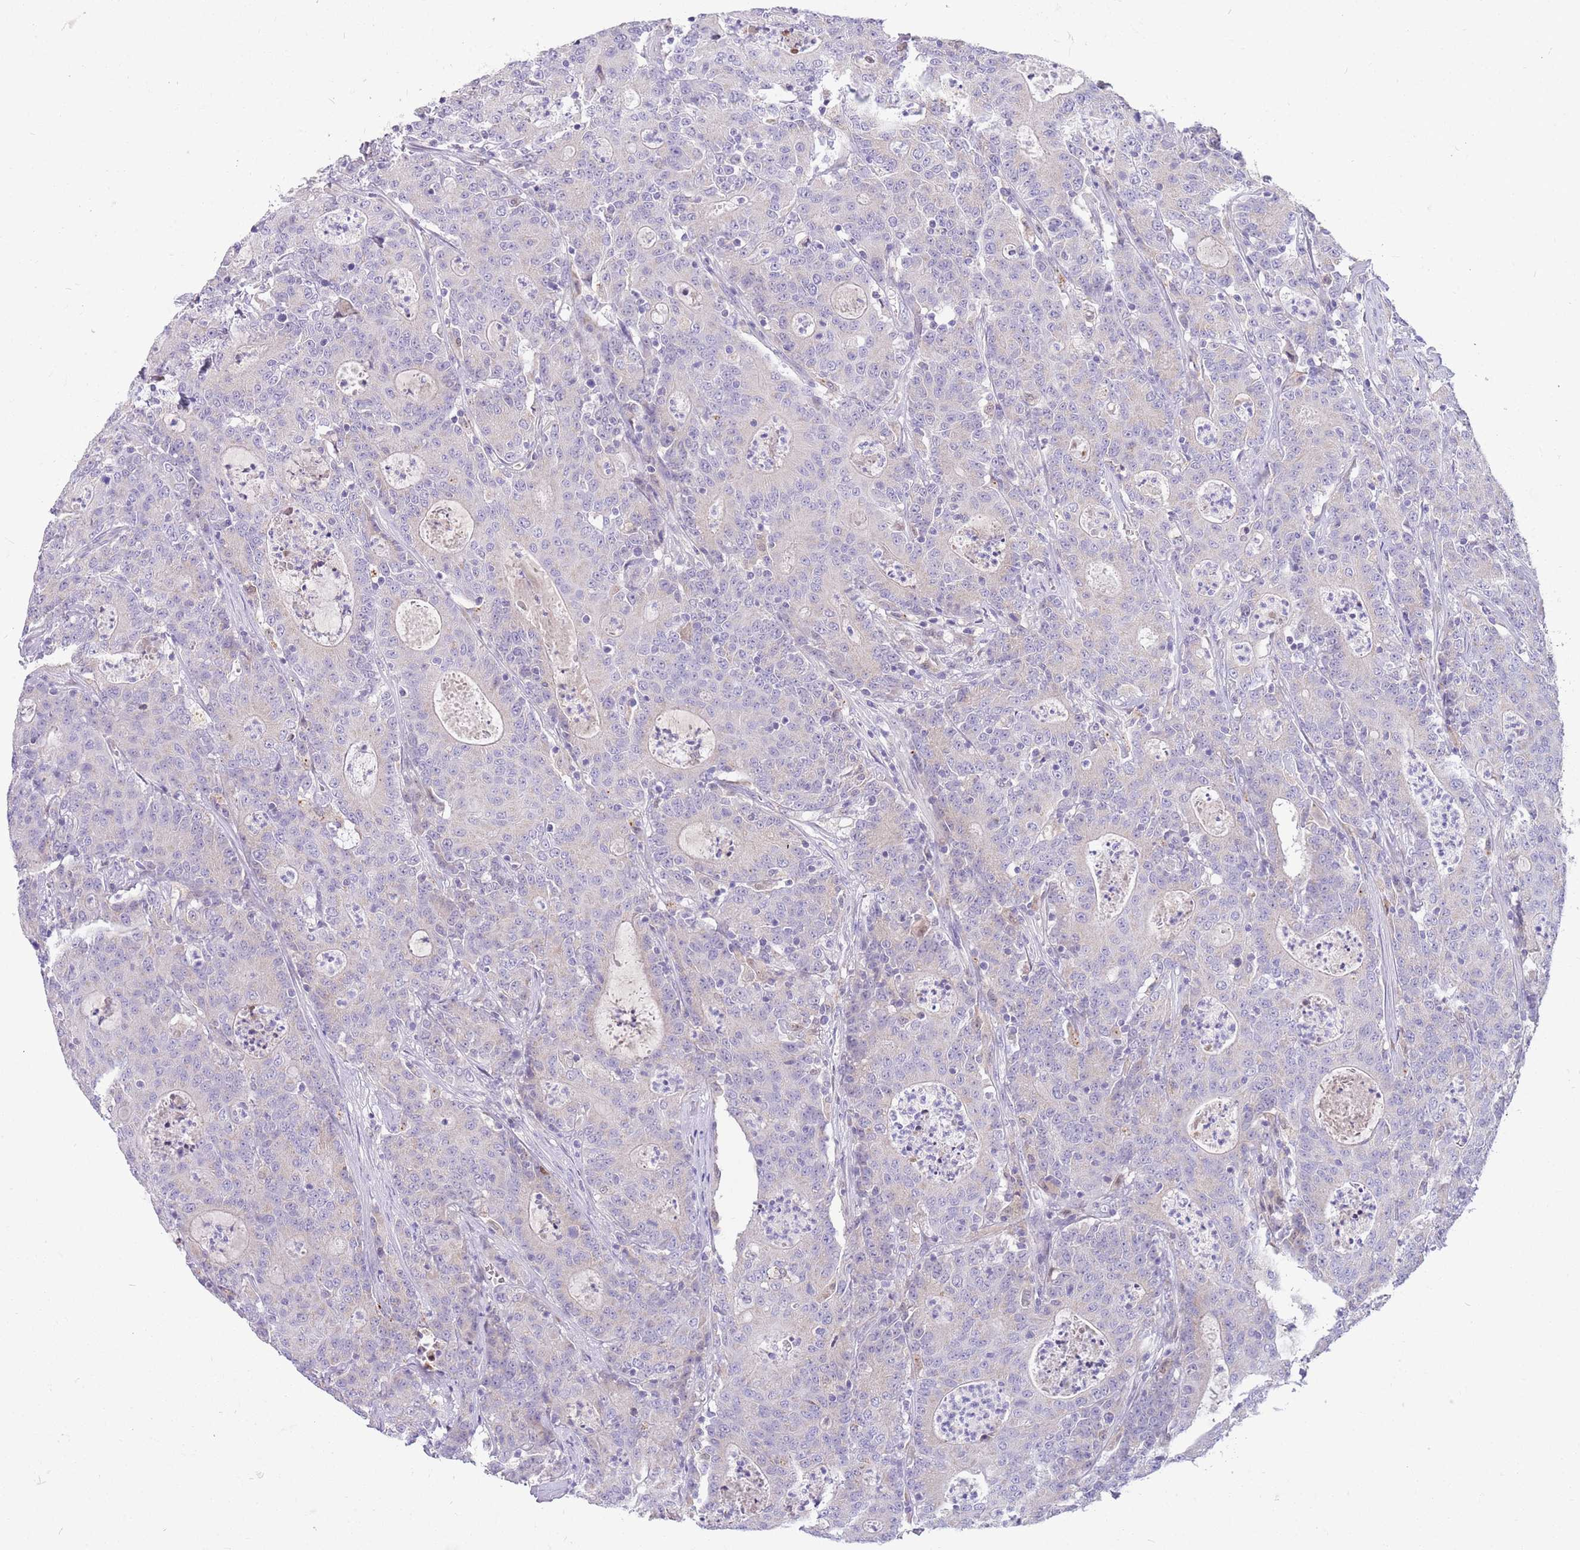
{"staining": {"intensity": "negative", "quantity": "none", "location": "none"}, "tissue": "colorectal cancer", "cell_type": "Tumor cells", "image_type": "cancer", "snomed": [{"axis": "morphology", "description": "Adenocarcinoma, NOS"}, {"axis": "topography", "description": "Colon"}], "caption": "Tumor cells are negative for brown protein staining in colorectal adenocarcinoma.", "gene": "DDHD1", "patient": {"sex": "male", "age": 83}}